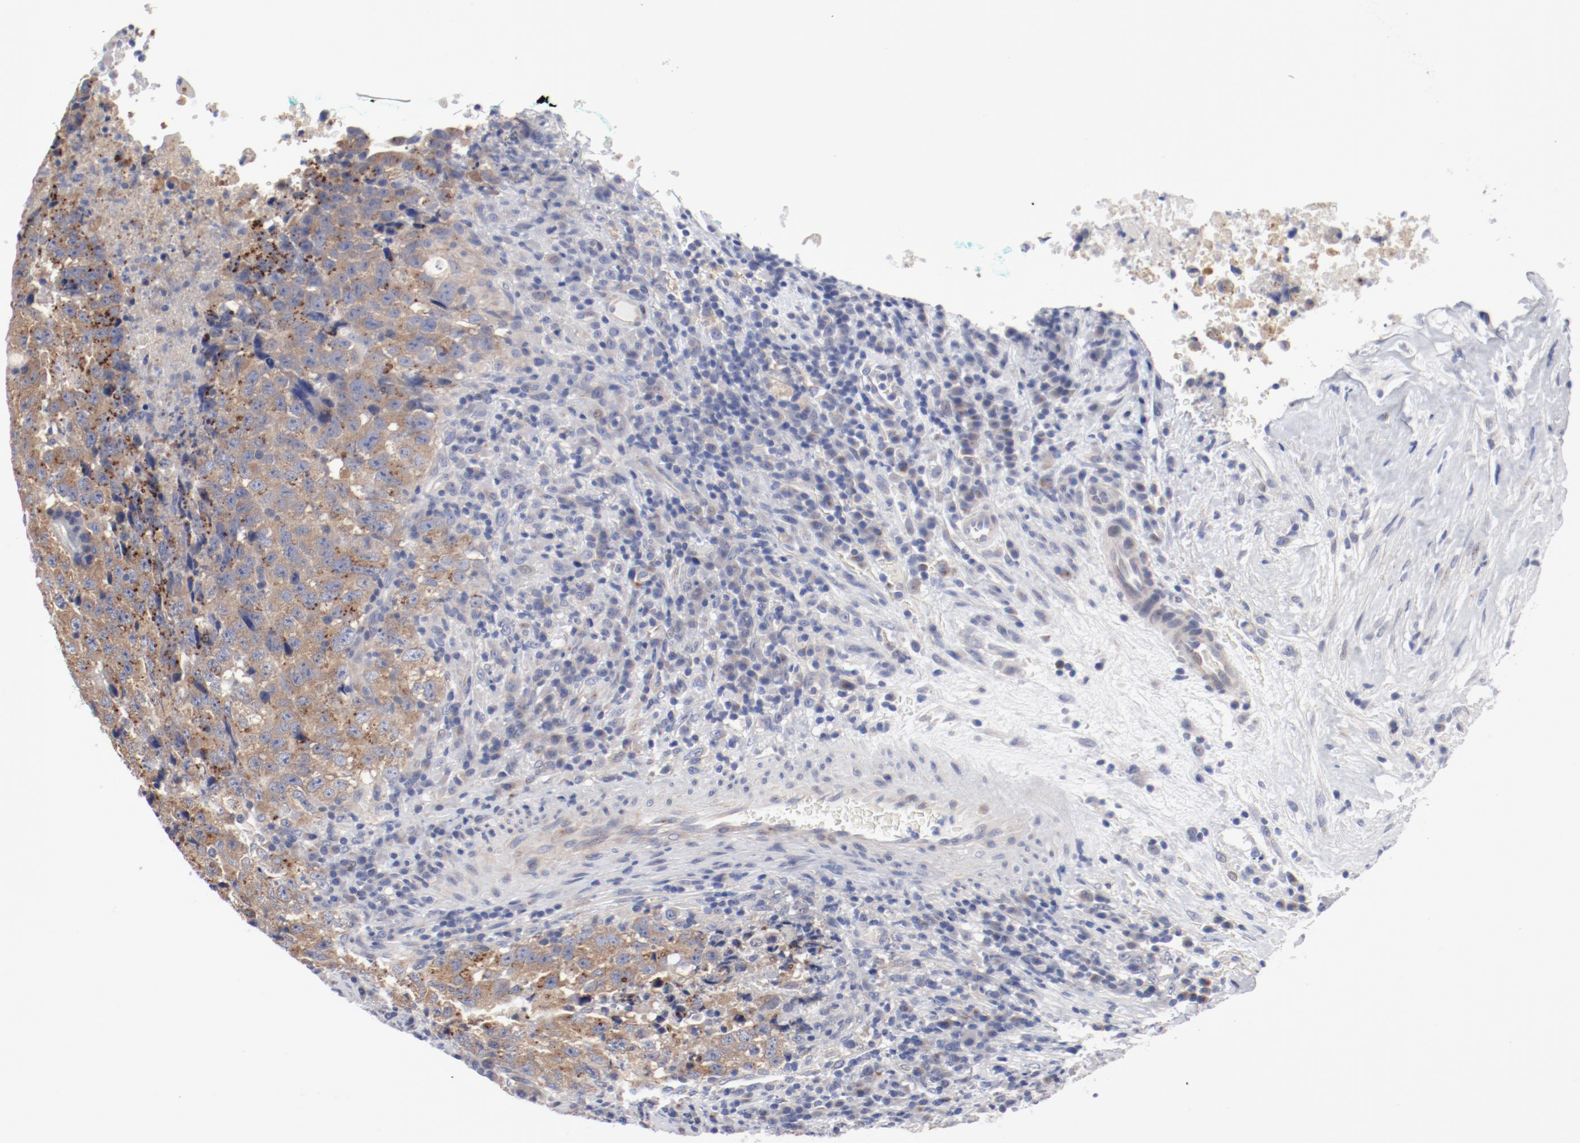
{"staining": {"intensity": "moderate", "quantity": "25%-75%", "location": "cytoplasmic/membranous"}, "tissue": "testis cancer", "cell_type": "Tumor cells", "image_type": "cancer", "snomed": [{"axis": "morphology", "description": "Necrosis, NOS"}, {"axis": "morphology", "description": "Carcinoma, Embryonal, NOS"}, {"axis": "topography", "description": "Testis"}], "caption": "A brown stain labels moderate cytoplasmic/membranous staining of a protein in testis cancer (embryonal carcinoma) tumor cells.", "gene": "GPR143", "patient": {"sex": "male", "age": 19}}